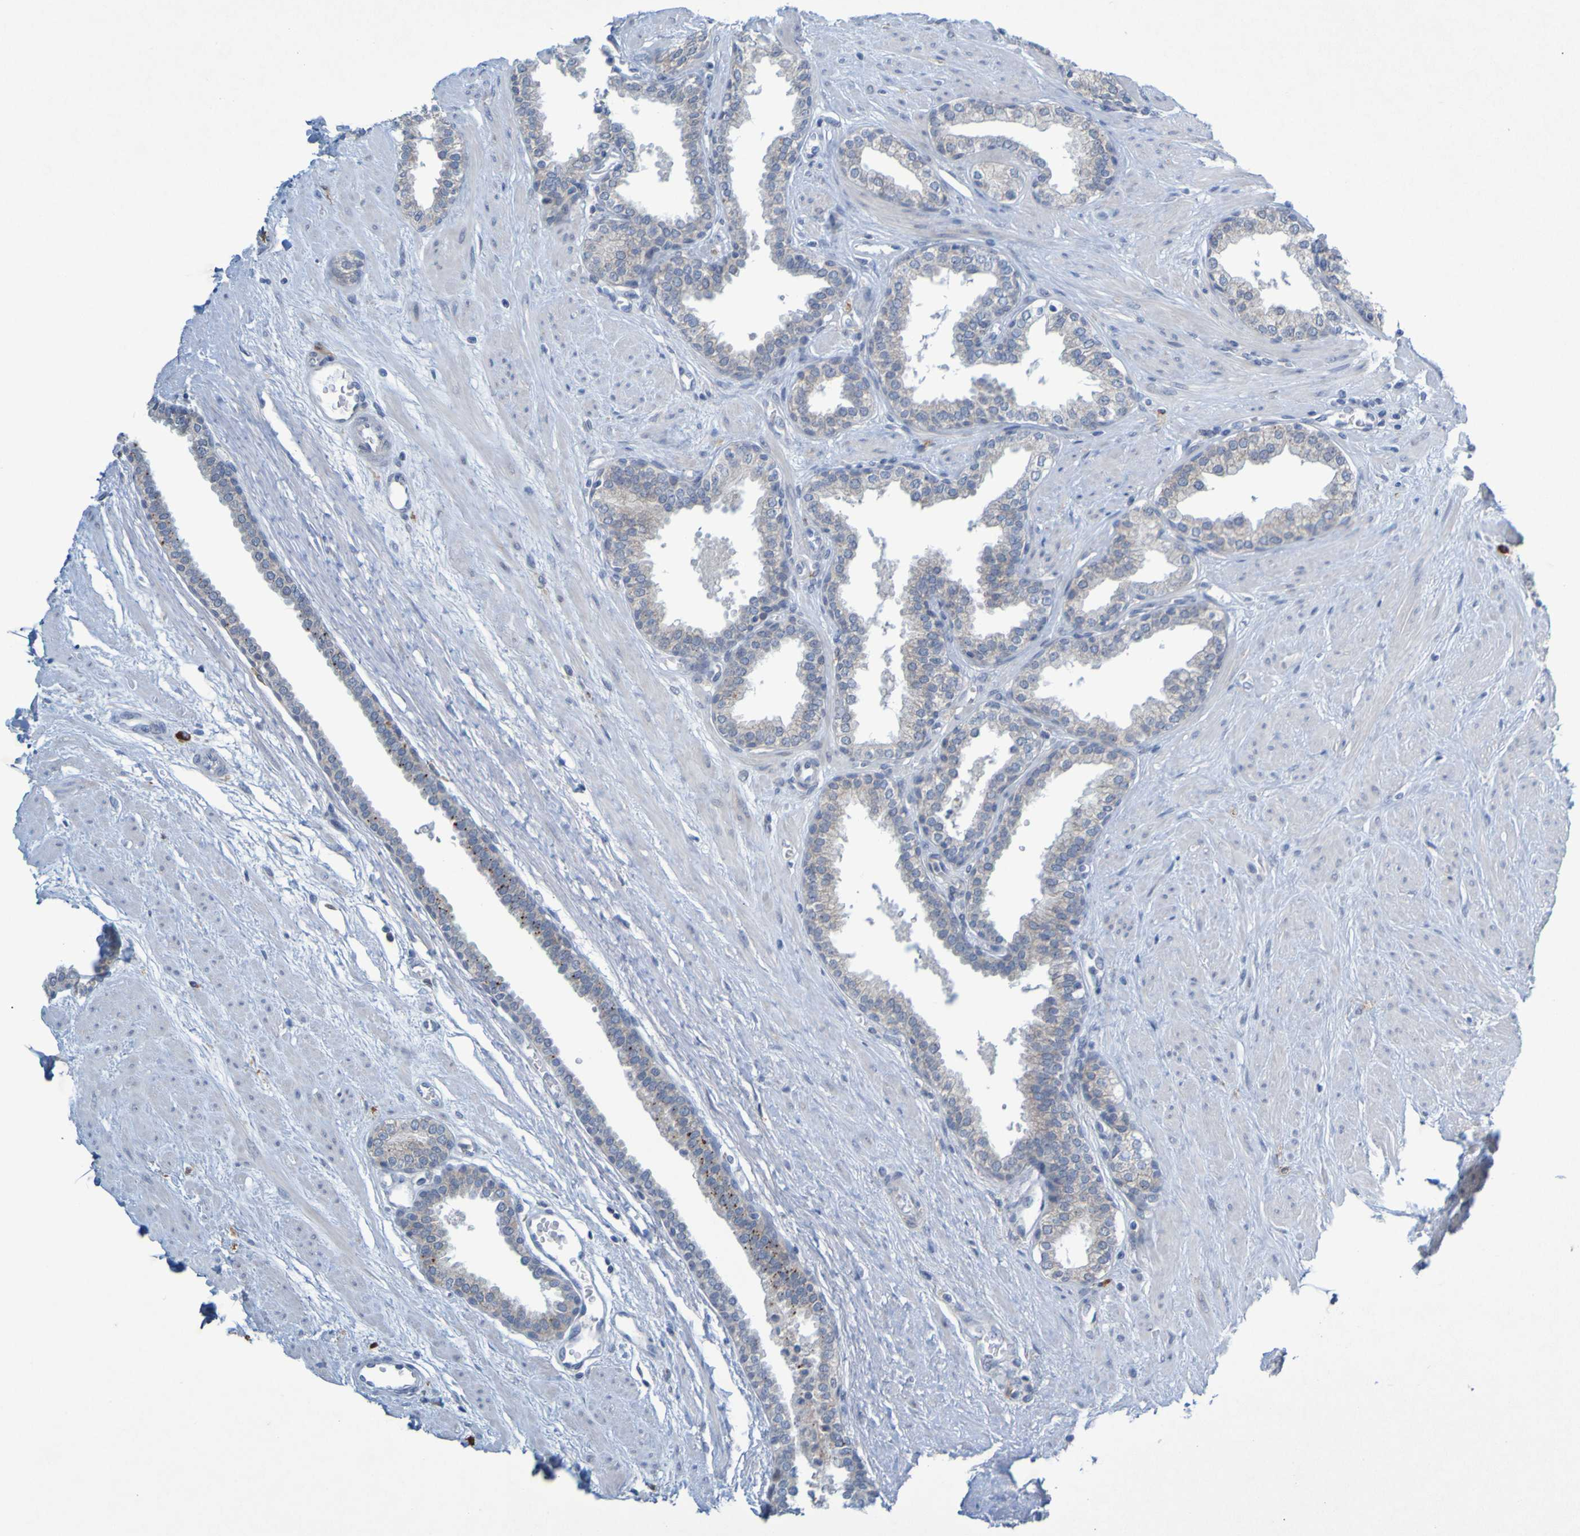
{"staining": {"intensity": "weak", "quantity": "<25%", "location": "cytoplasmic/membranous"}, "tissue": "prostate", "cell_type": "Glandular cells", "image_type": "normal", "snomed": [{"axis": "morphology", "description": "Normal tissue, NOS"}, {"axis": "topography", "description": "Prostate"}], "caption": "This is an immunohistochemistry photomicrograph of benign prostate. There is no staining in glandular cells.", "gene": "LILRB5", "patient": {"sex": "male", "age": 51}}